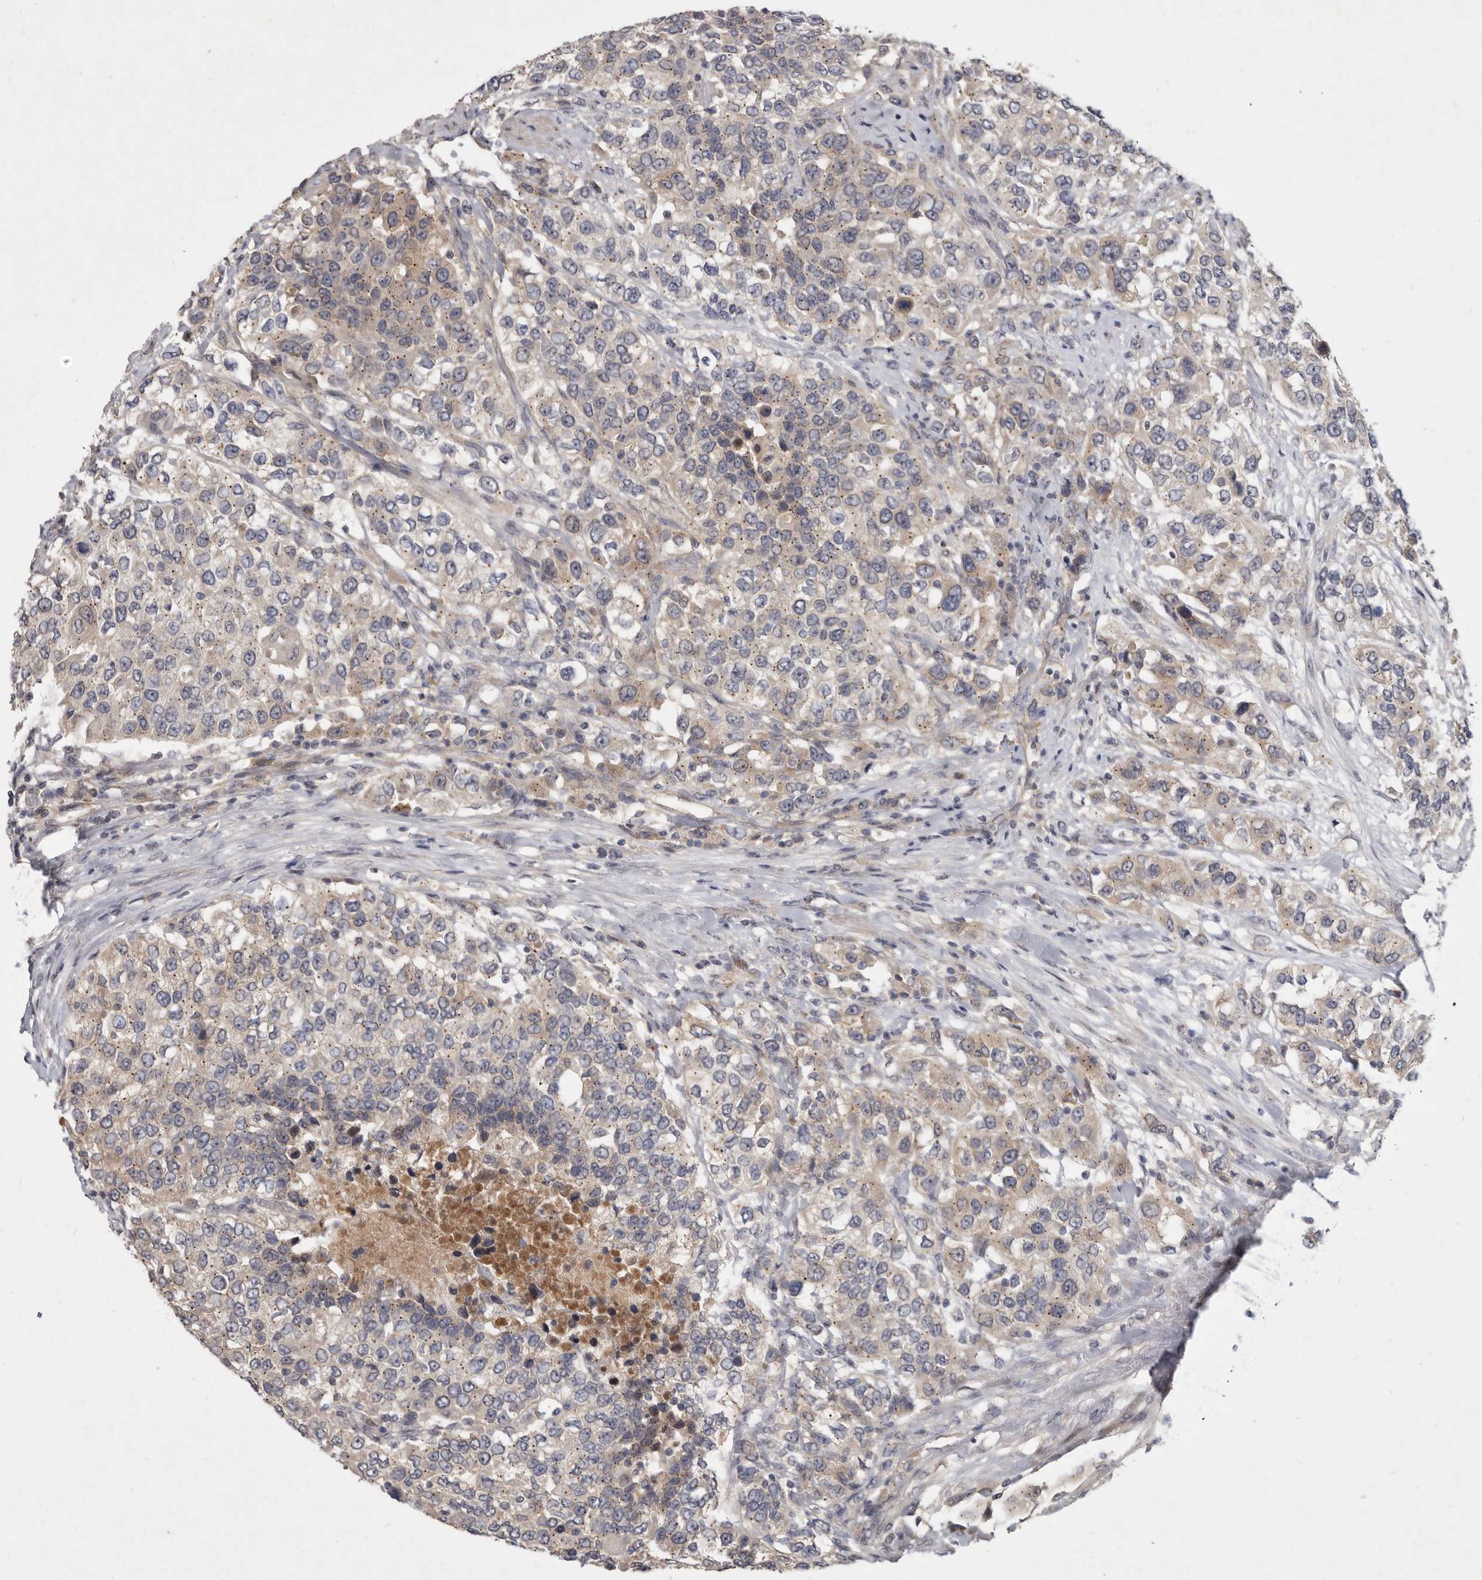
{"staining": {"intensity": "weak", "quantity": "<25%", "location": "cytoplasmic/membranous"}, "tissue": "urothelial cancer", "cell_type": "Tumor cells", "image_type": "cancer", "snomed": [{"axis": "morphology", "description": "Urothelial carcinoma, High grade"}, {"axis": "topography", "description": "Urinary bladder"}], "caption": "Histopathology image shows no protein positivity in tumor cells of urothelial cancer tissue.", "gene": "SLC22A1", "patient": {"sex": "female", "age": 80}}